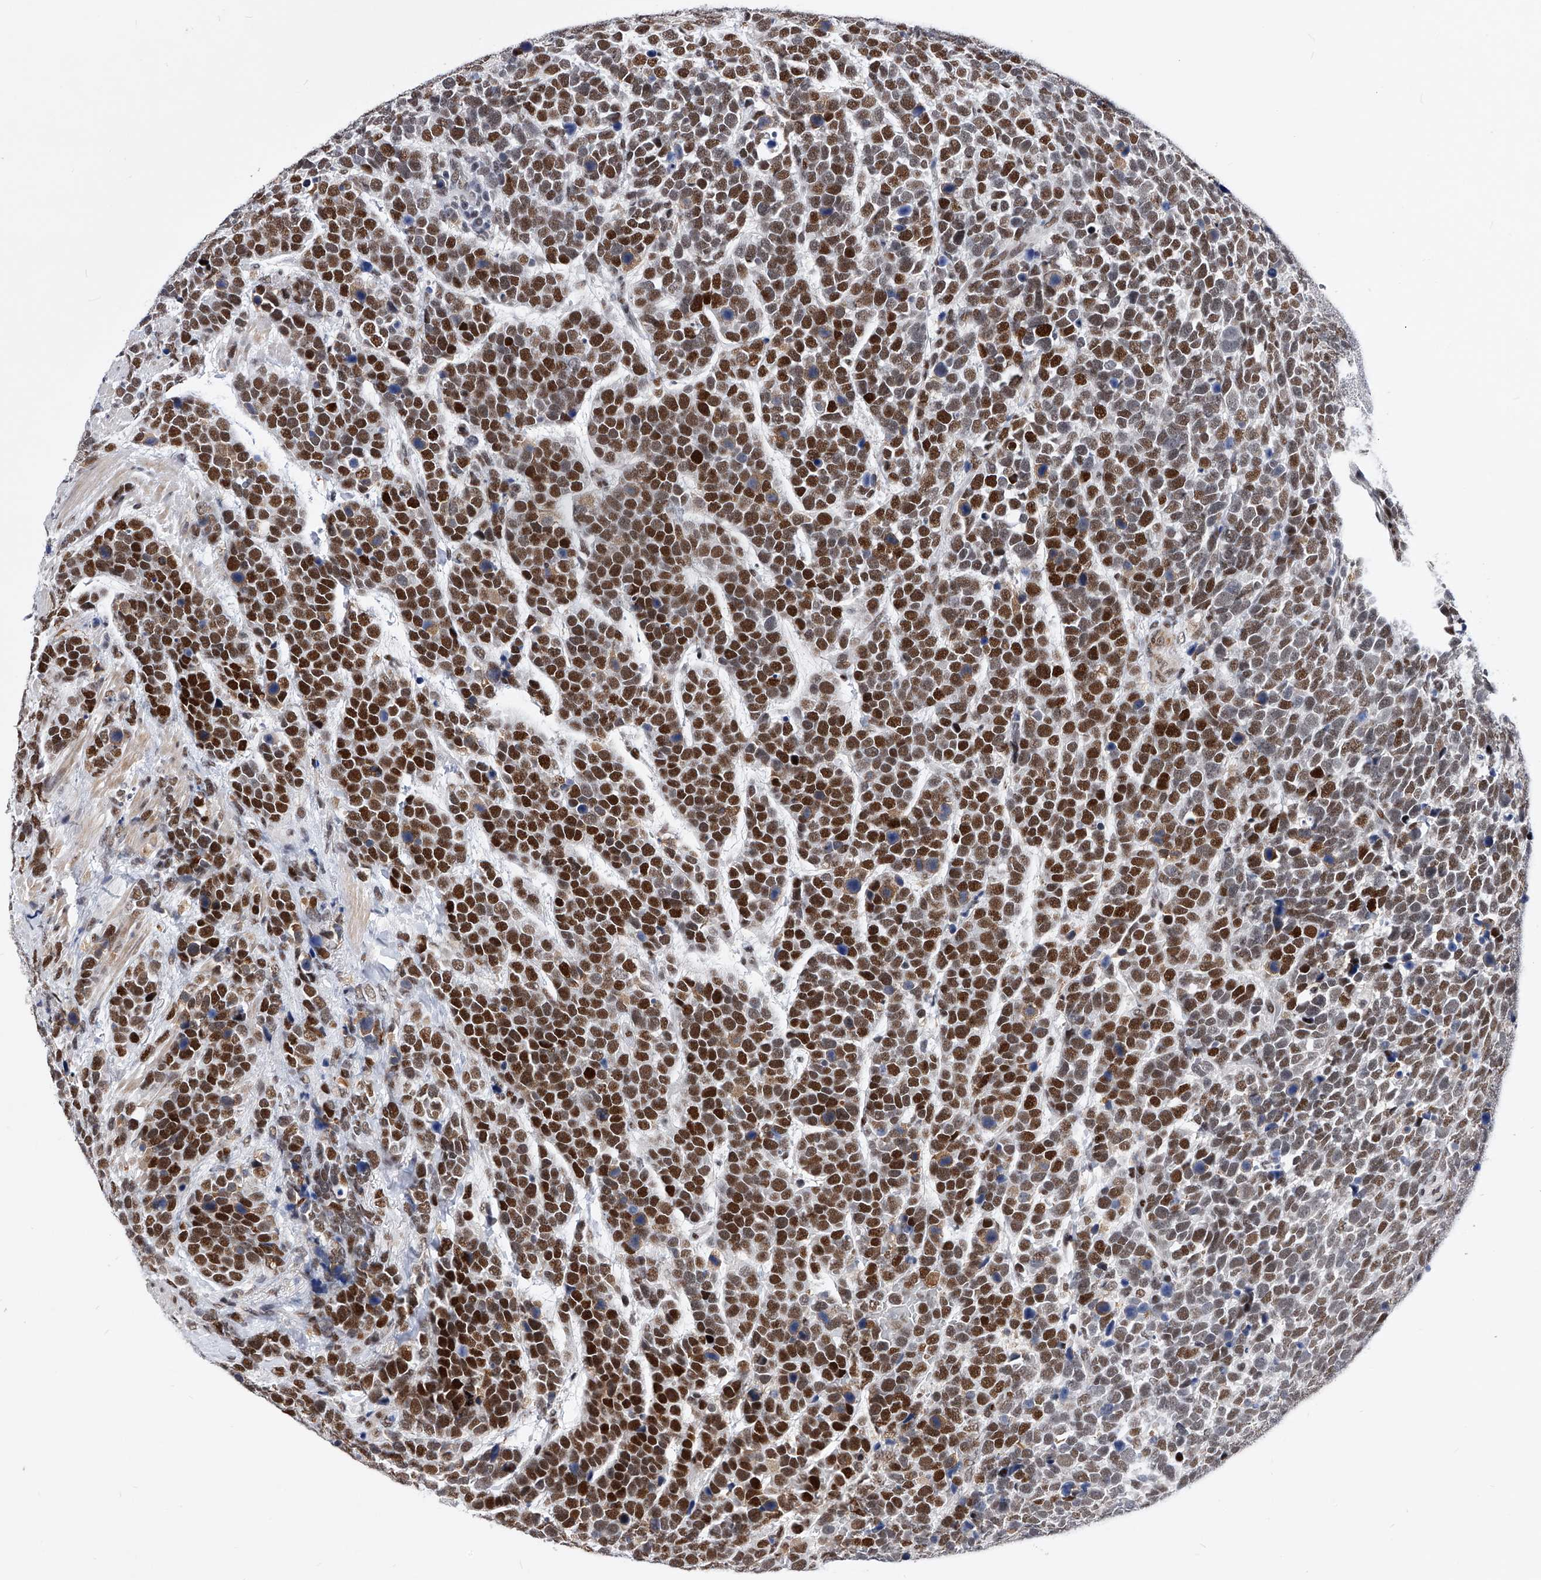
{"staining": {"intensity": "strong", "quantity": ">75%", "location": "nuclear"}, "tissue": "urothelial cancer", "cell_type": "Tumor cells", "image_type": "cancer", "snomed": [{"axis": "morphology", "description": "Urothelial carcinoma, High grade"}, {"axis": "topography", "description": "Urinary bladder"}], "caption": "A brown stain labels strong nuclear positivity of a protein in urothelial cancer tumor cells. Nuclei are stained in blue.", "gene": "TESK2", "patient": {"sex": "female", "age": 82}}